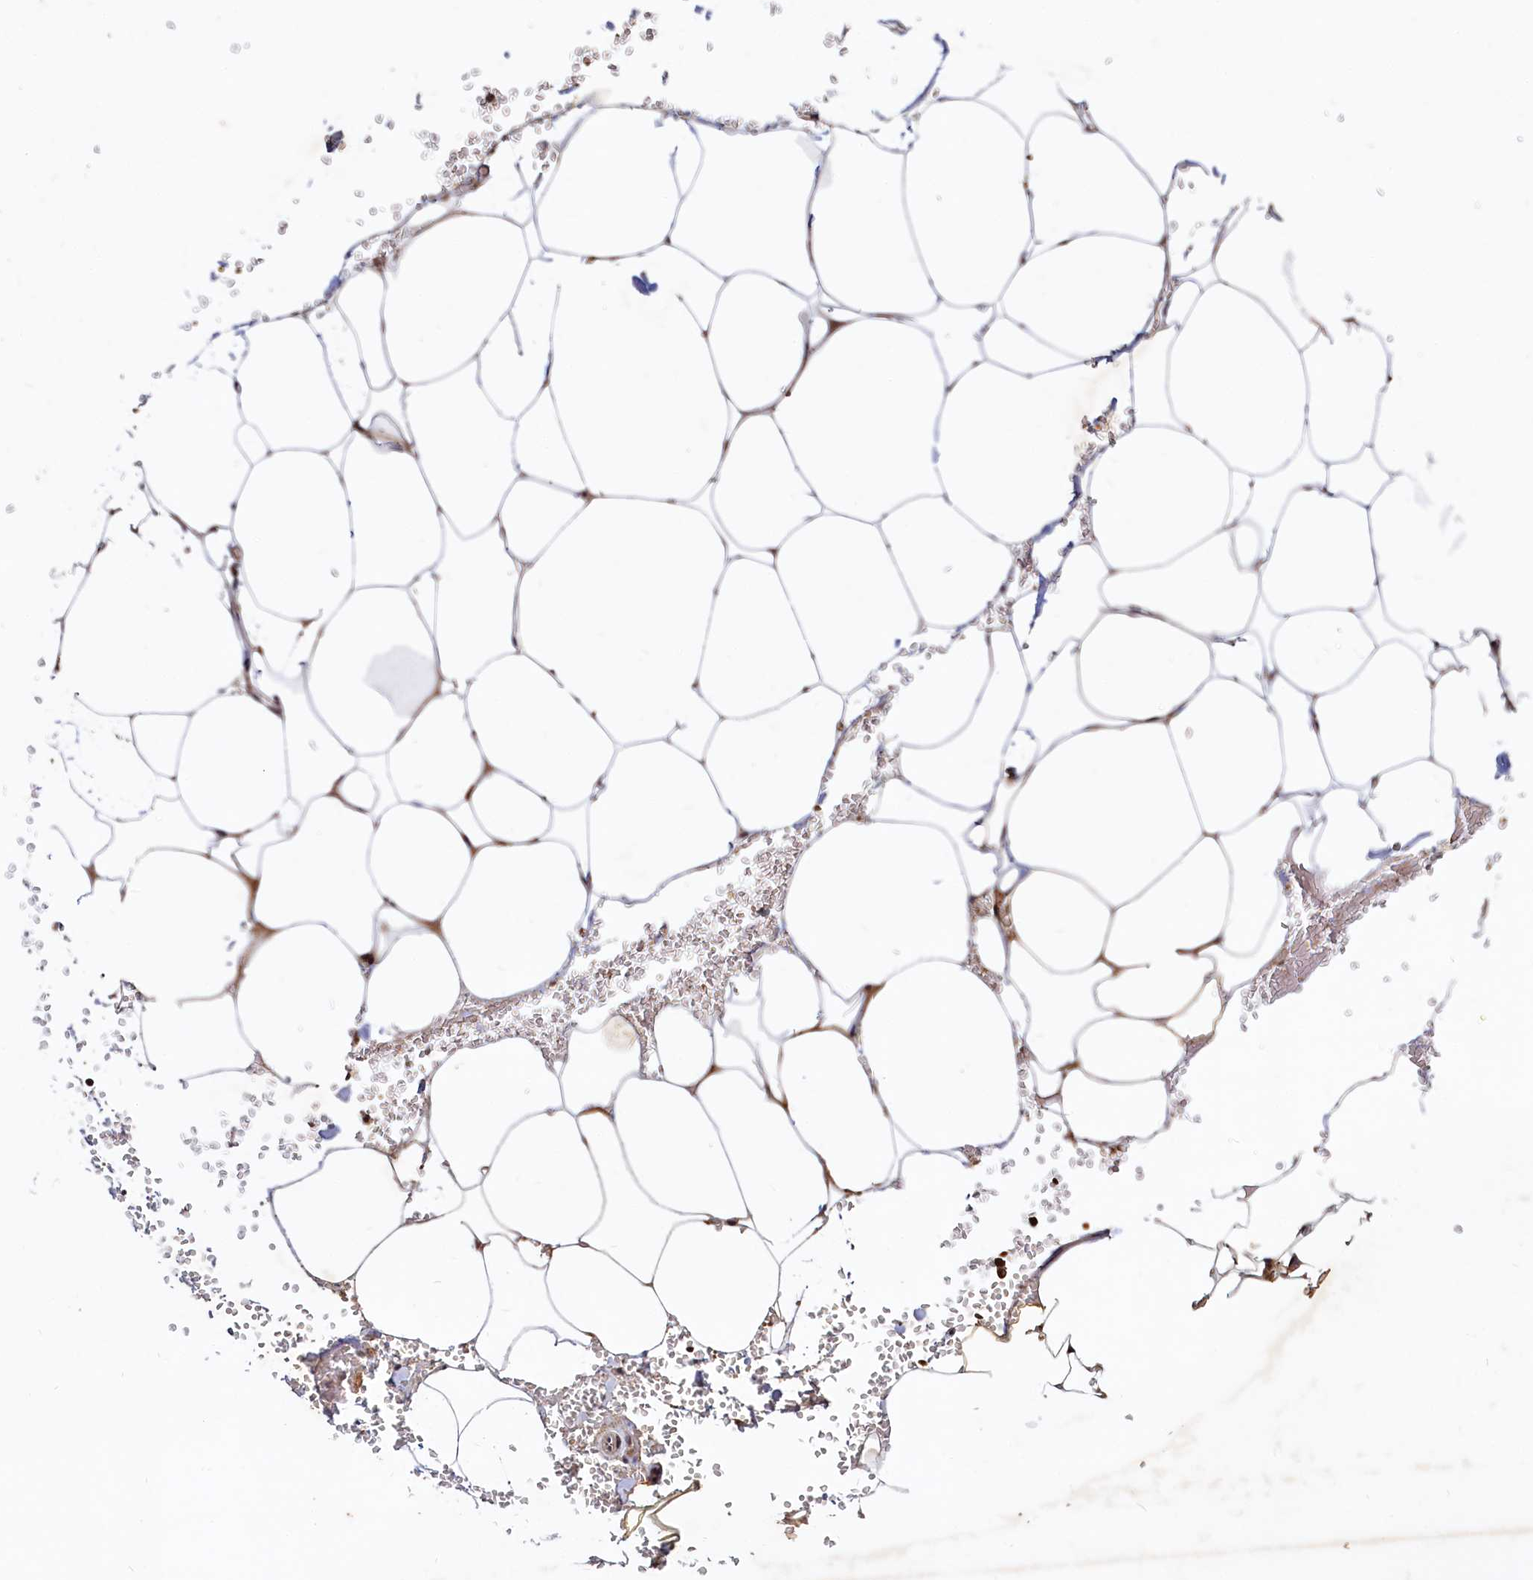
{"staining": {"intensity": "strong", "quantity": ">75%", "location": "nuclear"}, "tissue": "adipose tissue", "cell_type": "Adipocytes", "image_type": "normal", "snomed": [{"axis": "morphology", "description": "Normal tissue, NOS"}, {"axis": "topography", "description": "Gallbladder"}, {"axis": "topography", "description": "Peripheral nerve tissue"}], "caption": "Immunohistochemistry of unremarkable adipose tissue reveals high levels of strong nuclear expression in approximately >75% of adipocytes. The protein is shown in brown color, while the nuclei are stained blue.", "gene": "TRAPPC4", "patient": {"sex": "male", "age": 38}}